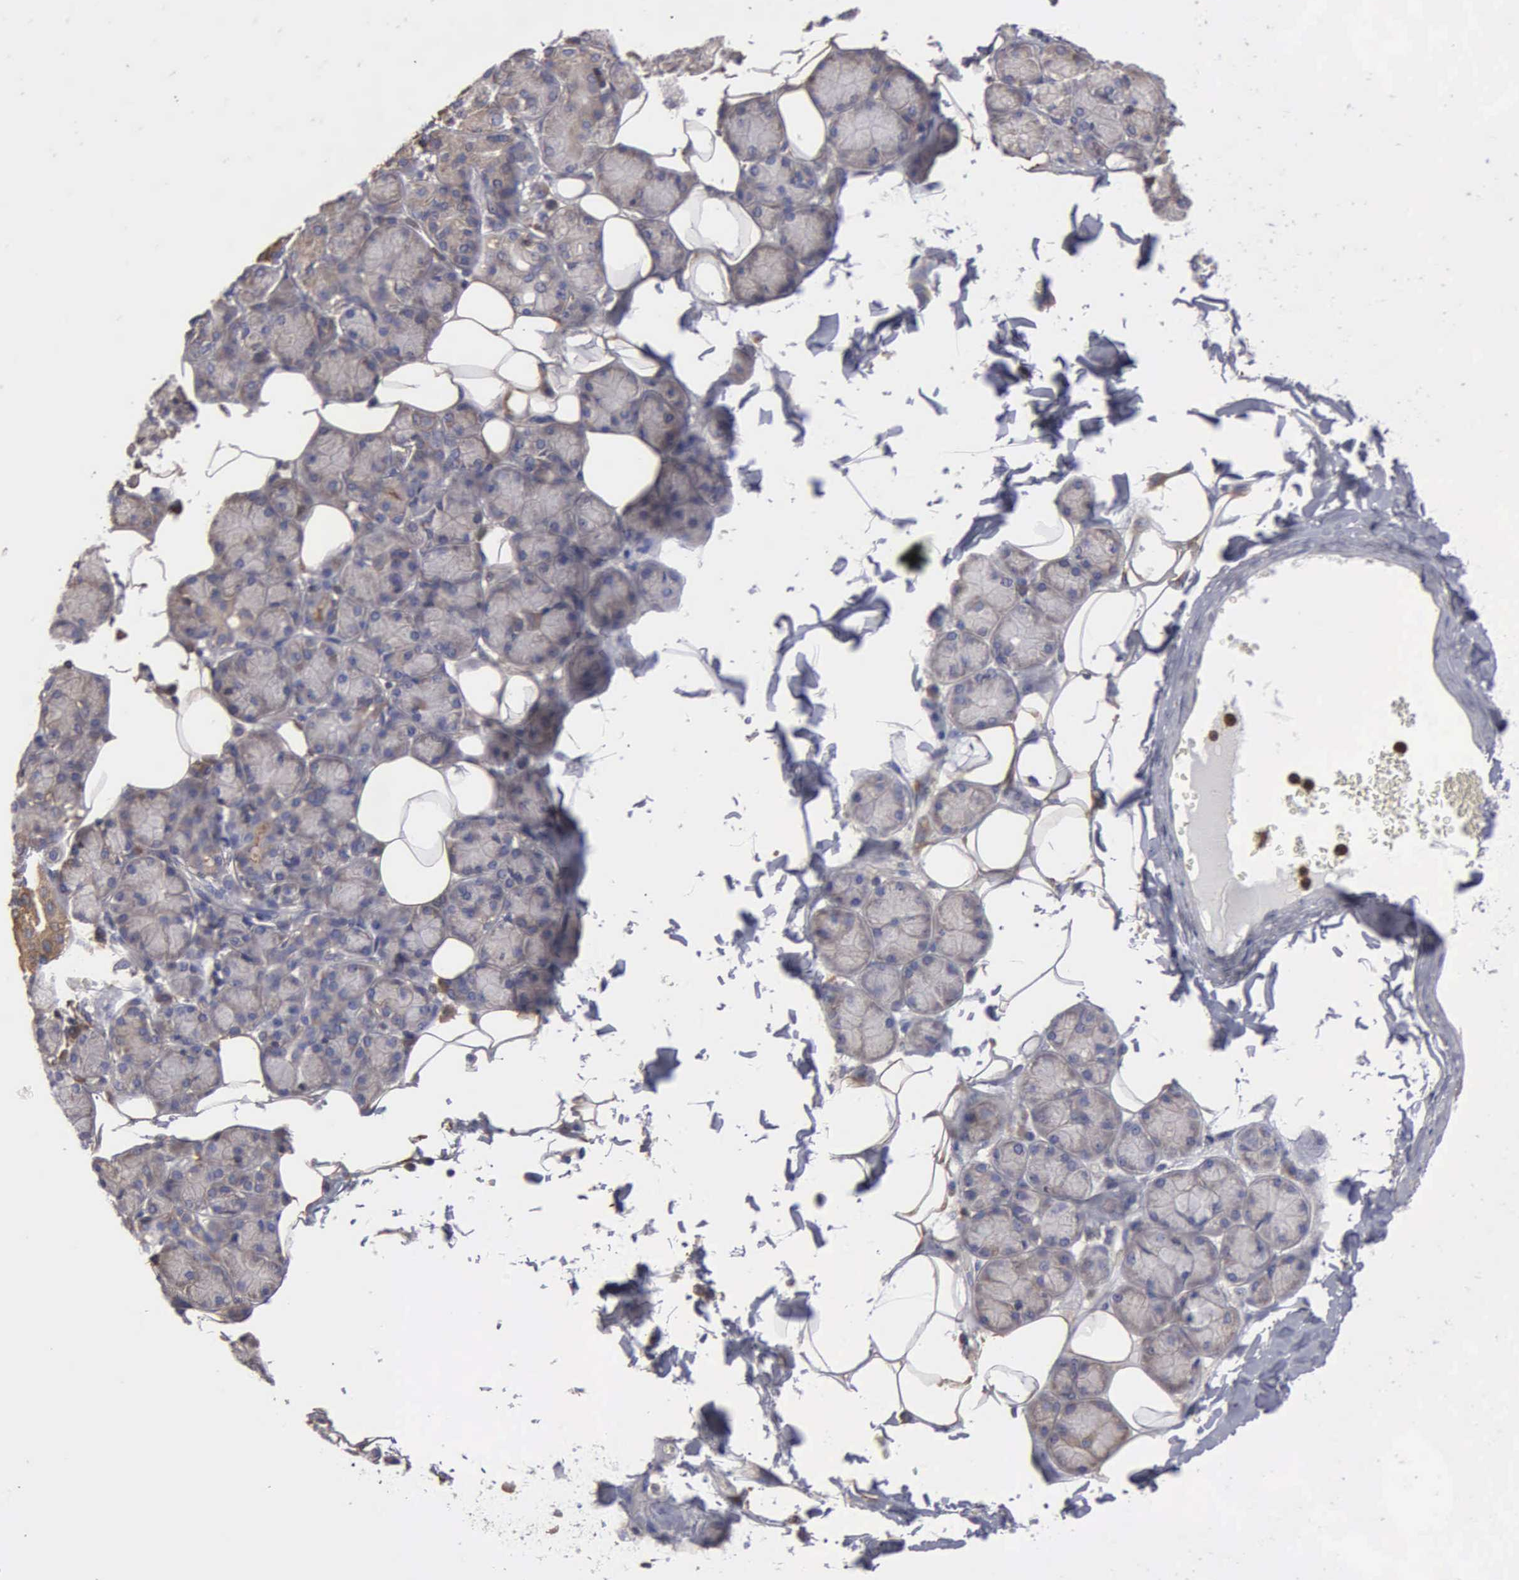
{"staining": {"intensity": "weak", "quantity": "25%-75%", "location": "cytoplasmic/membranous"}, "tissue": "salivary gland", "cell_type": "Glandular cells", "image_type": "normal", "snomed": [{"axis": "morphology", "description": "Normal tissue, NOS"}, {"axis": "topography", "description": "Salivary gland"}], "caption": "Human salivary gland stained for a protein (brown) exhibits weak cytoplasmic/membranous positive staining in about 25%-75% of glandular cells.", "gene": "G6PD", "patient": {"sex": "male", "age": 54}}